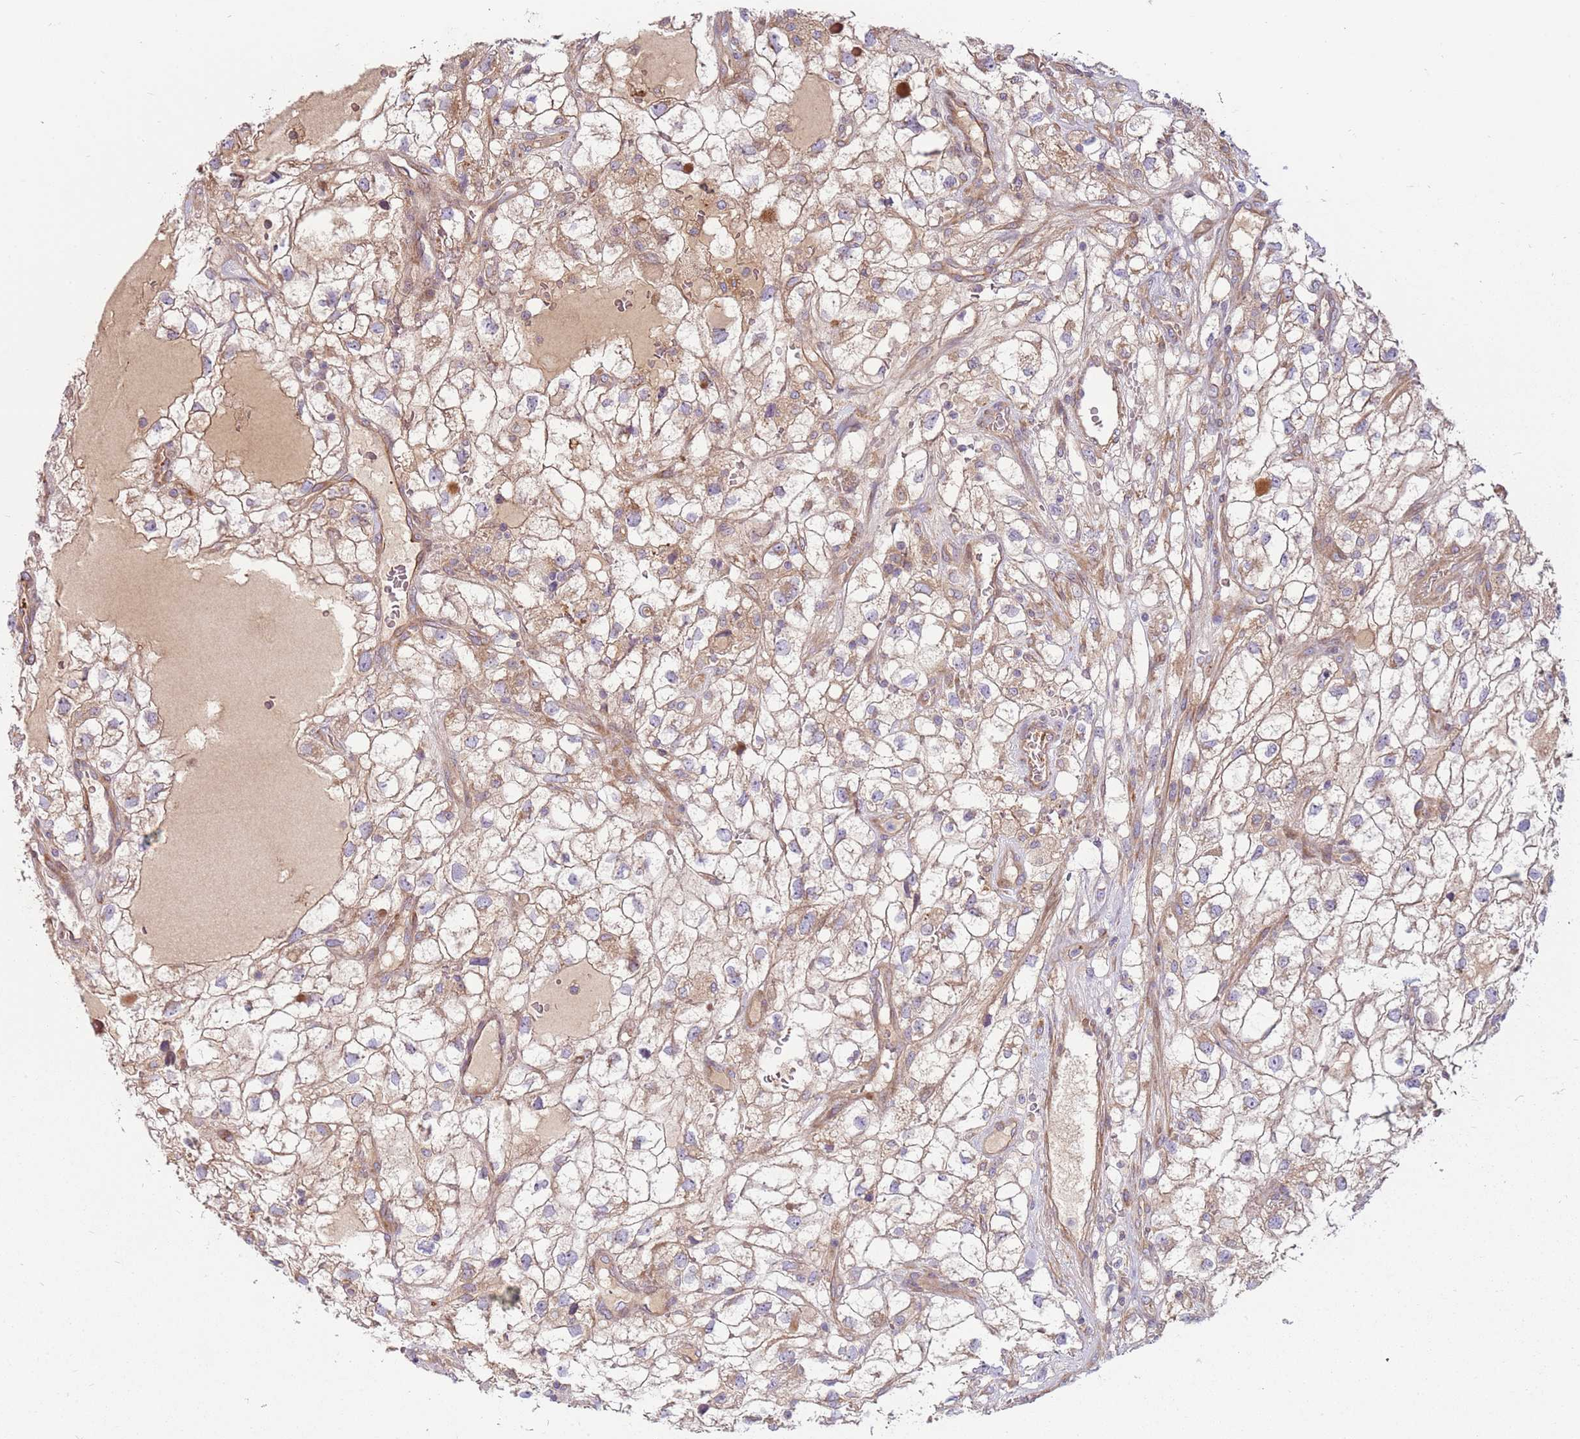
{"staining": {"intensity": "weak", "quantity": ">75%", "location": "cytoplasmic/membranous"}, "tissue": "renal cancer", "cell_type": "Tumor cells", "image_type": "cancer", "snomed": [{"axis": "morphology", "description": "Adenocarcinoma, NOS"}, {"axis": "topography", "description": "Kidney"}], "caption": "Immunohistochemical staining of renal cancer (adenocarcinoma) shows low levels of weak cytoplasmic/membranous protein staining in about >75% of tumor cells.", "gene": "EMC1", "patient": {"sex": "male", "age": 59}}